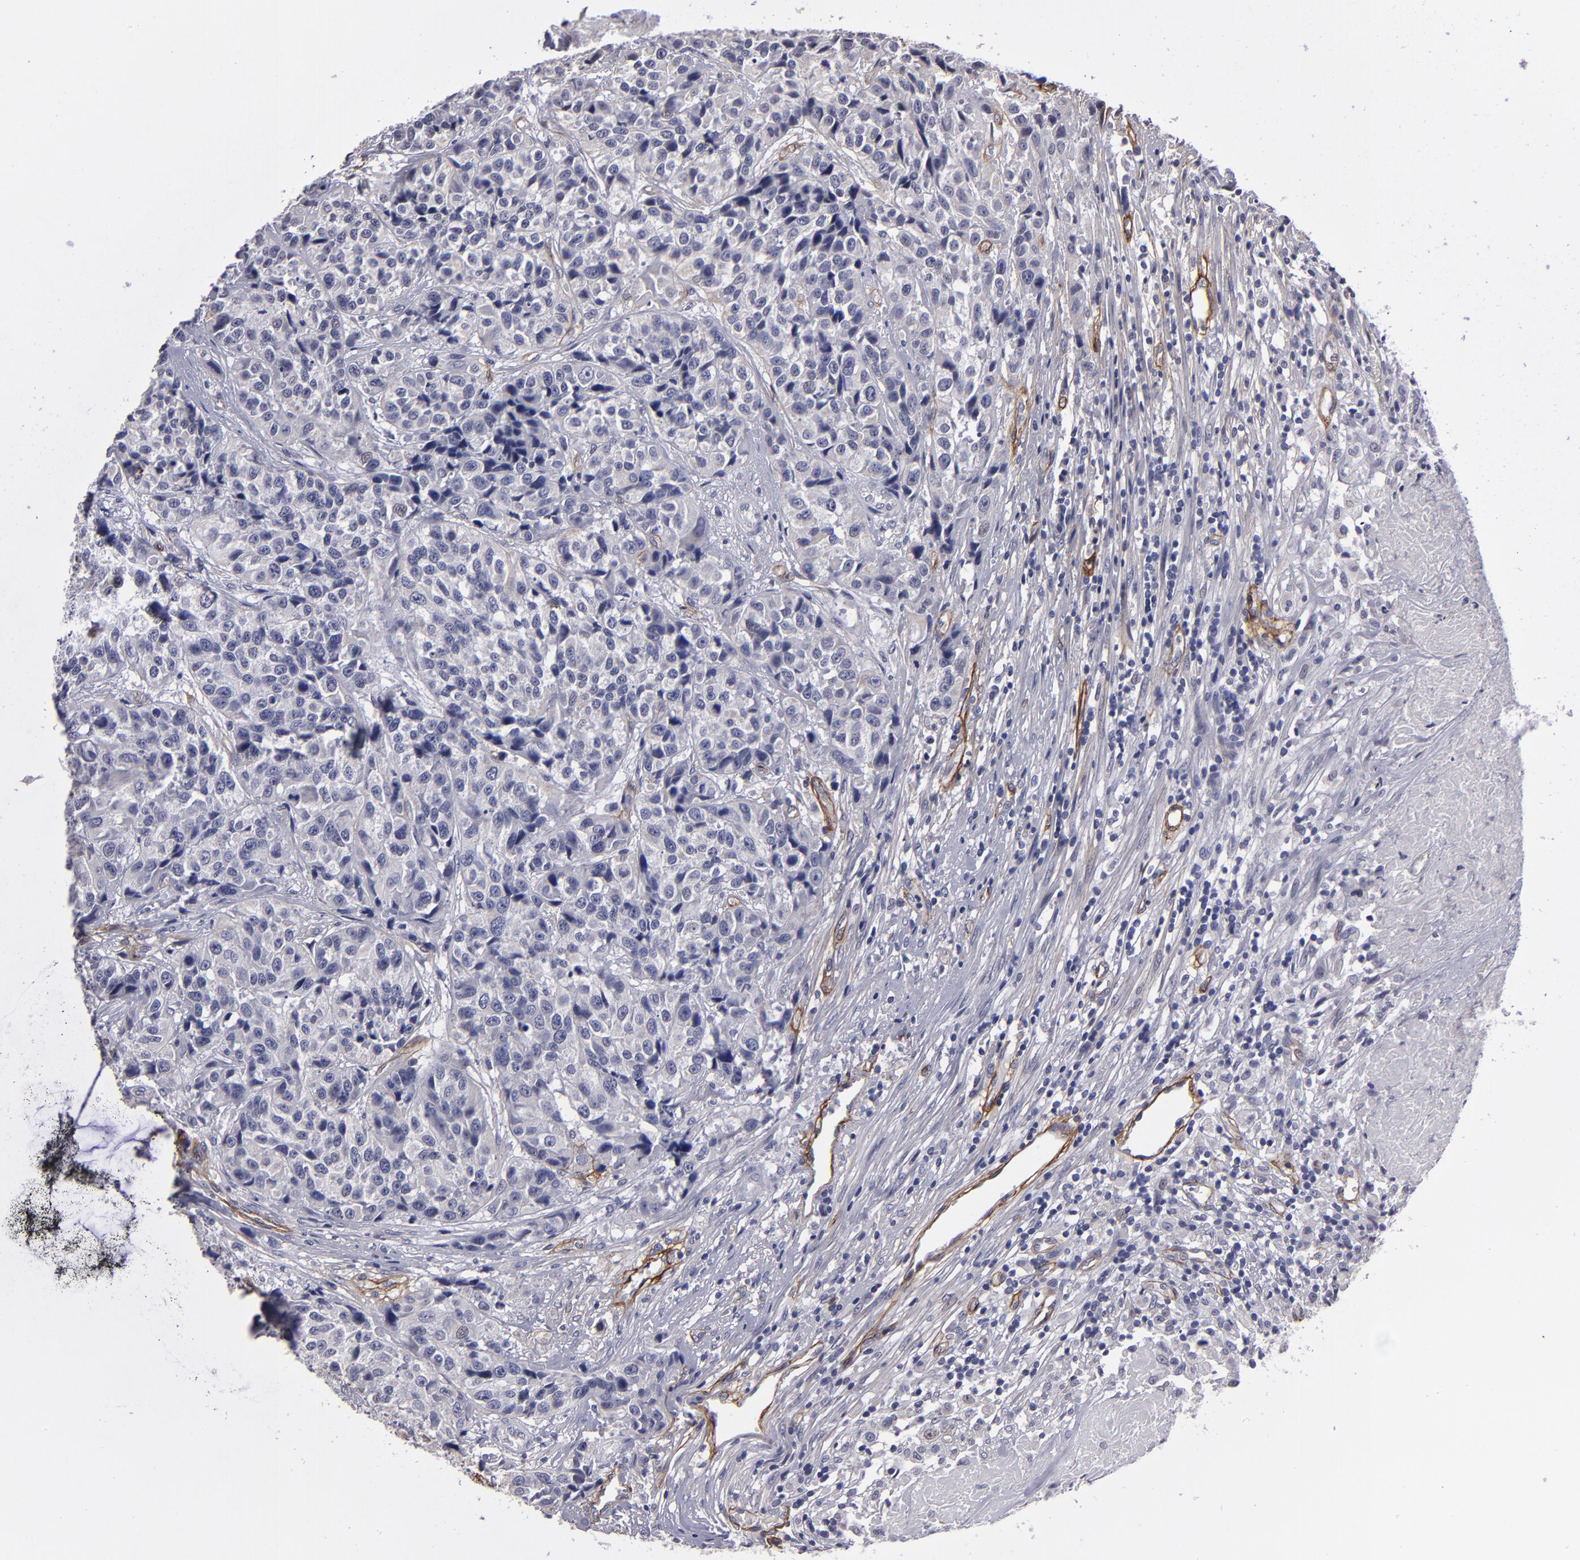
{"staining": {"intensity": "negative", "quantity": "none", "location": "none"}, "tissue": "urothelial cancer", "cell_type": "Tumor cells", "image_type": "cancer", "snomed": [{"axis": "morphology", "description": "Urothelial carcinoma, High grade"}, {"axis": "topography", "description": "Urinary bladder"}], "caption": "IHC of human urothelial carcinoma (high-grade) reveals no positivity in tumor cells.", "gene": "ZNF175", "patient": {"sex": "female", "age": 81}}